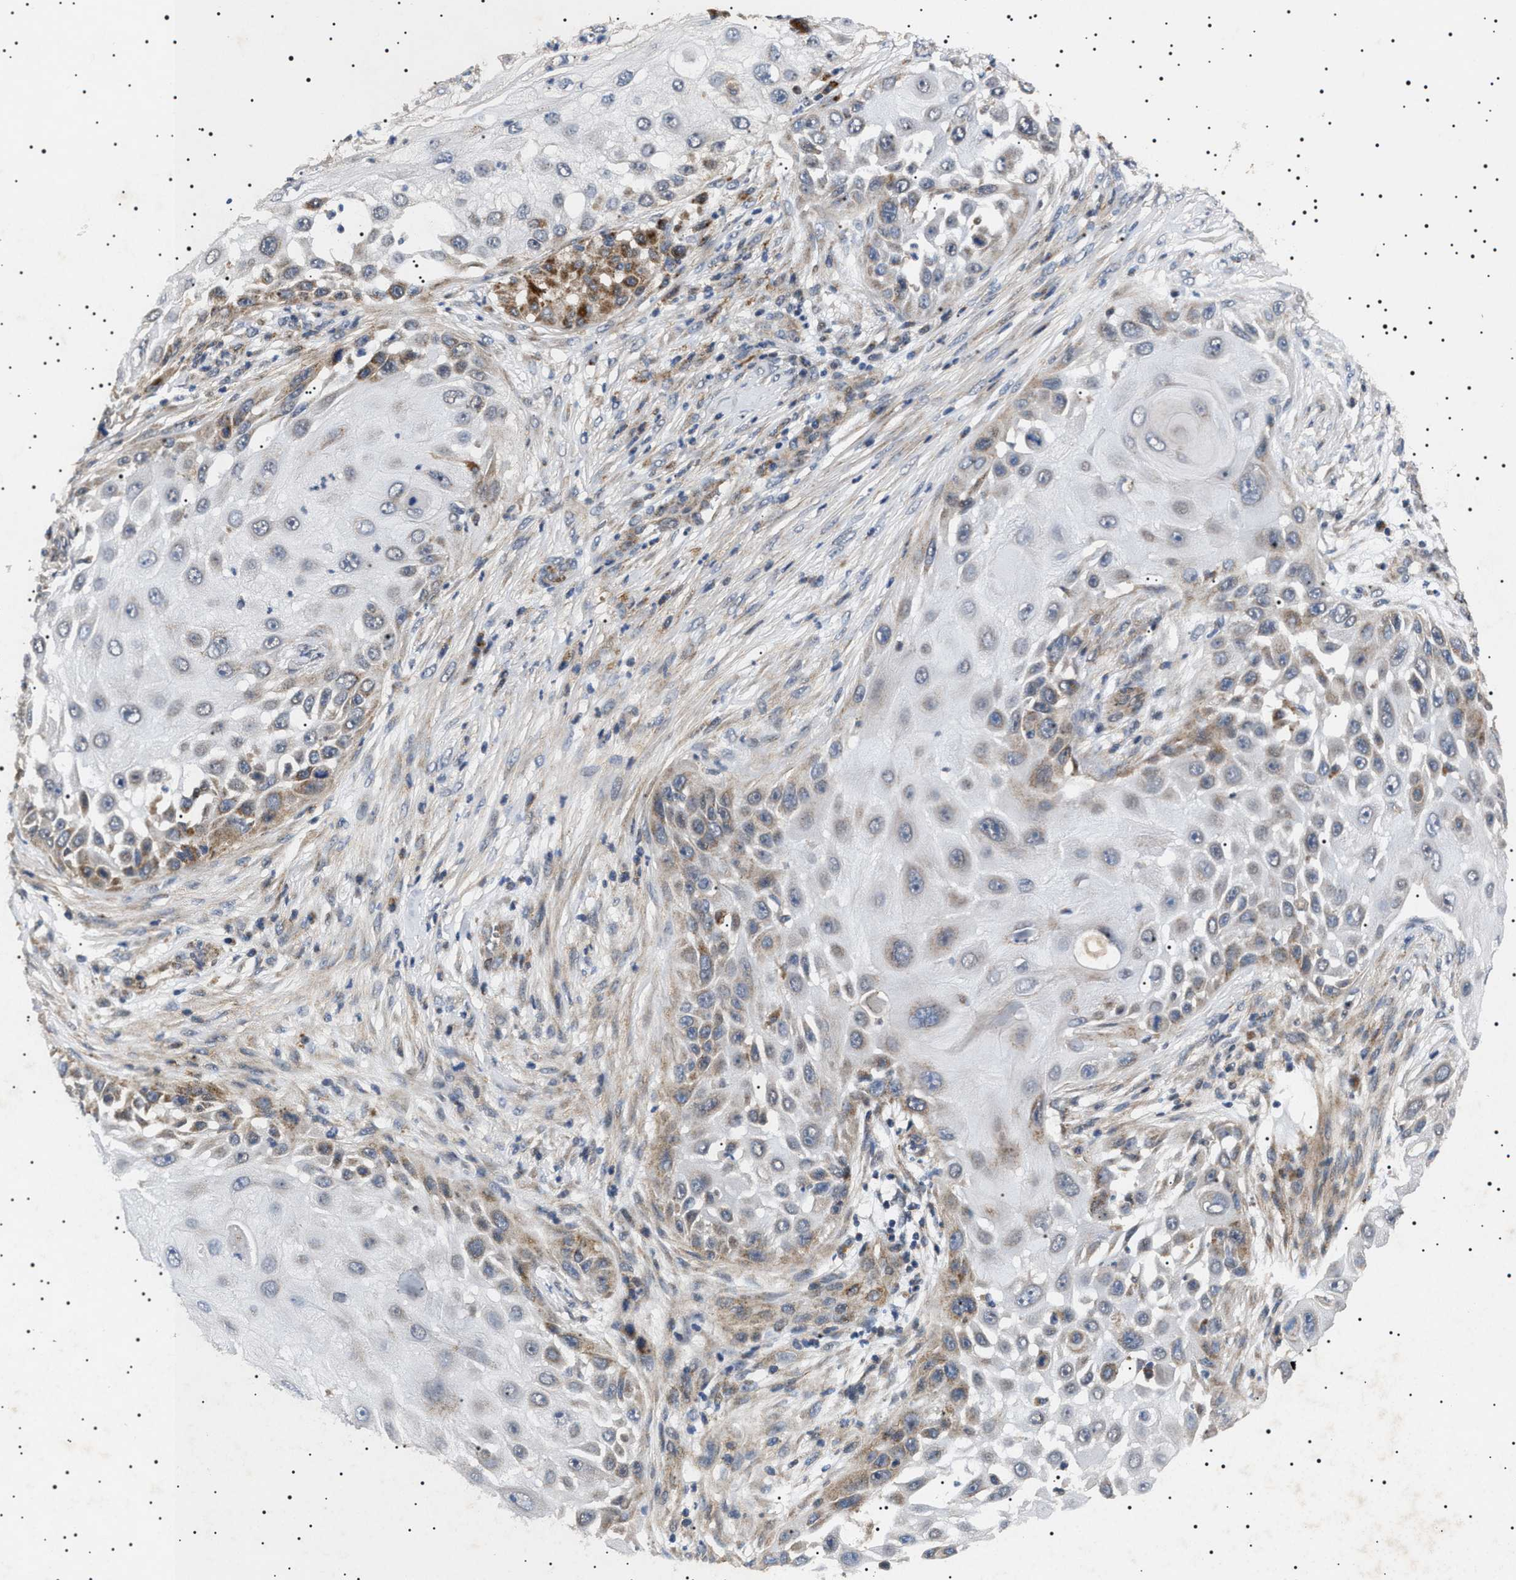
{"staining": {"intensity": "moderate", "quantity": "<25%", "location": "cytoplasmic/membranous"}, "tissue": "skin cancer", "cell_type": "Tumor cells", "image_type": "cancer", "snomed": [{"axis": "morphology", "description": "Squamous cell carcinoma, NOS"}, {"axis": "topography", "description": "Skin"}], "caption": "Squamous cell carcinoma (skin) was stained to show a protein in brown. There is low levels of moderate cytoplasmic/membranous staining in approximately <25% of tumor cells.", "gene": "RAB34", "patient": {"sex": "female", "age": 44}}